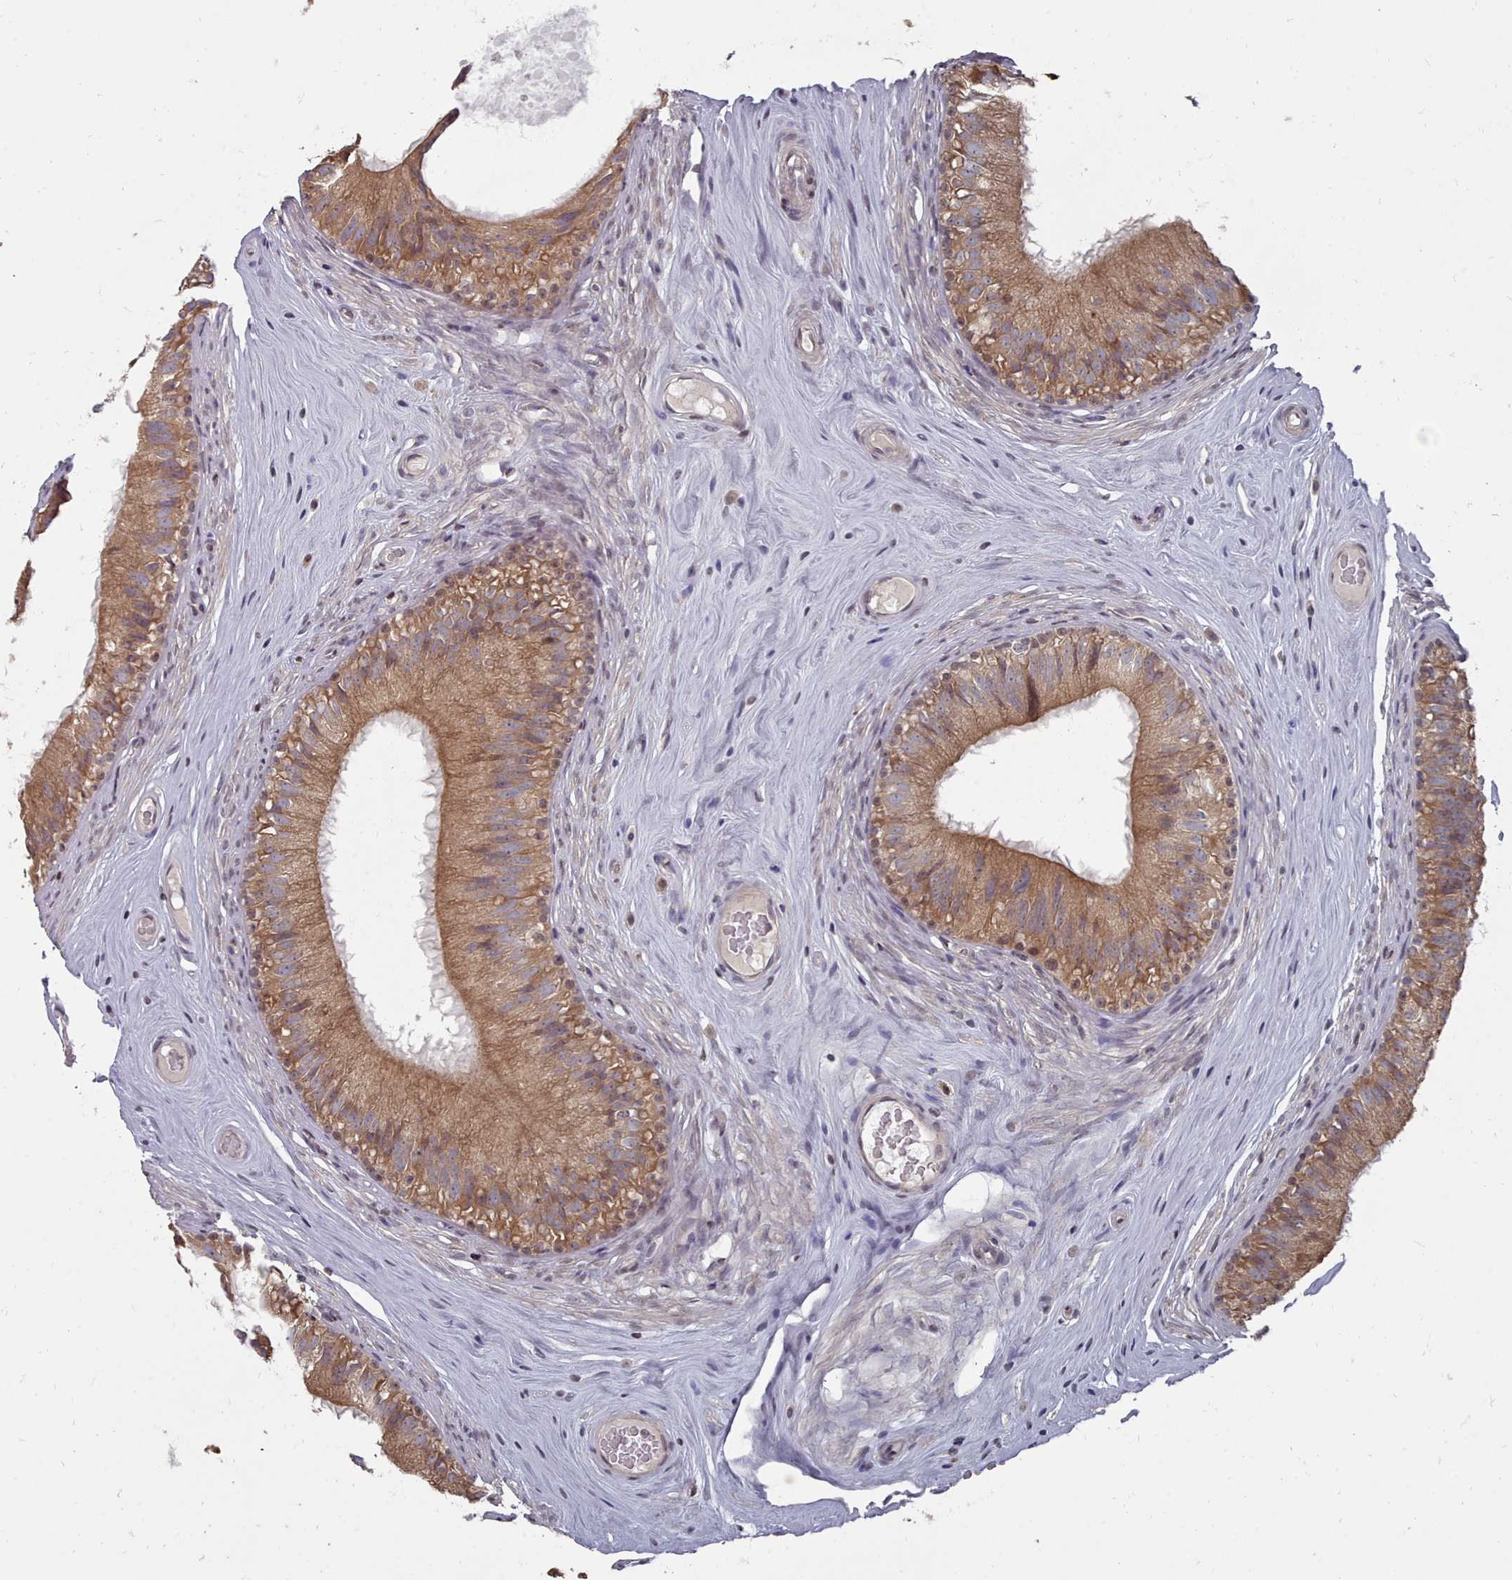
{"staining": {"intensity": "moderate", "quantity": ">75%", "location": "cytoplasmic/membranous"}, "tissue": "epididymis", "cell_type": "Glandular cells", "image_type": "normal", "snomed": [{"axis": "morphology", "description": "Normal tissue, NOS"}, {"axis": "topography", "description": "Epididymis"}], "caption": "An IHC photomicrograph of unremarkable tissue is shown. Protein staining in brown shows moderate cytoplasmic/membranous positivity in epididymis within glandular cells.", "gene": "ACKR3", "patient": {"sex": "male", "age": 45}}